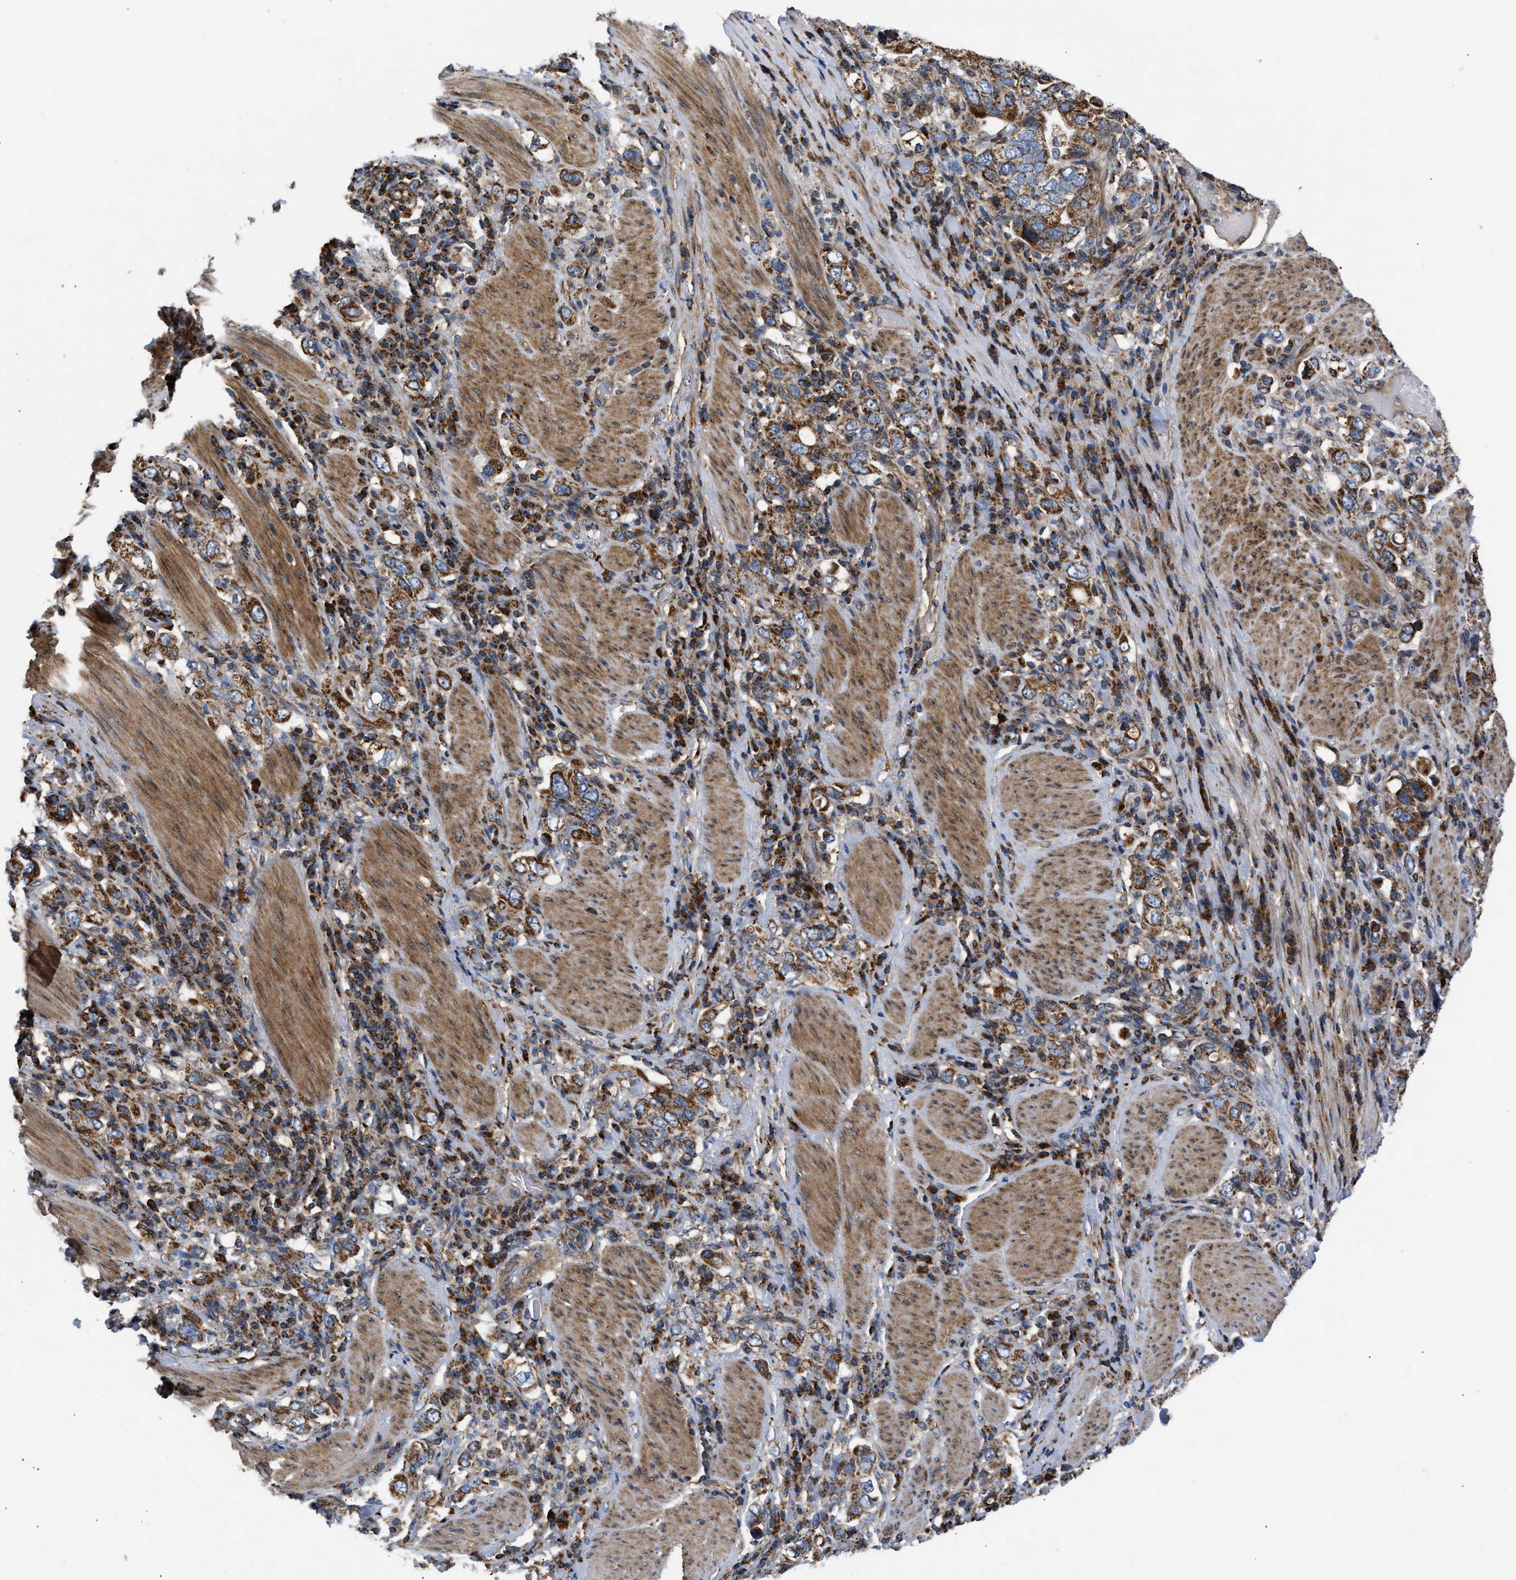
{"staining": {"intensity": "strong", "quantity": ">75%", "location": "cytoplasmic/membranous"}, "tissue": "stomach cancer", "cell_type": "Tumor cells", "image_type": "cancer", "snomed": [{"axis": "morphology", "description": "Adenocarcinoma, NOS"}, {"axis": "topography", "description": "Stomach, upper"}], "caption": "About >75% of tumor cells in adenocarcinoma (stomach) display strong cytoplasmic/membranous protein positivity as visualized by brown immunohistochemical staining.", "gene": "OPTN", "patient": {"sex": "male", "age": 62}}